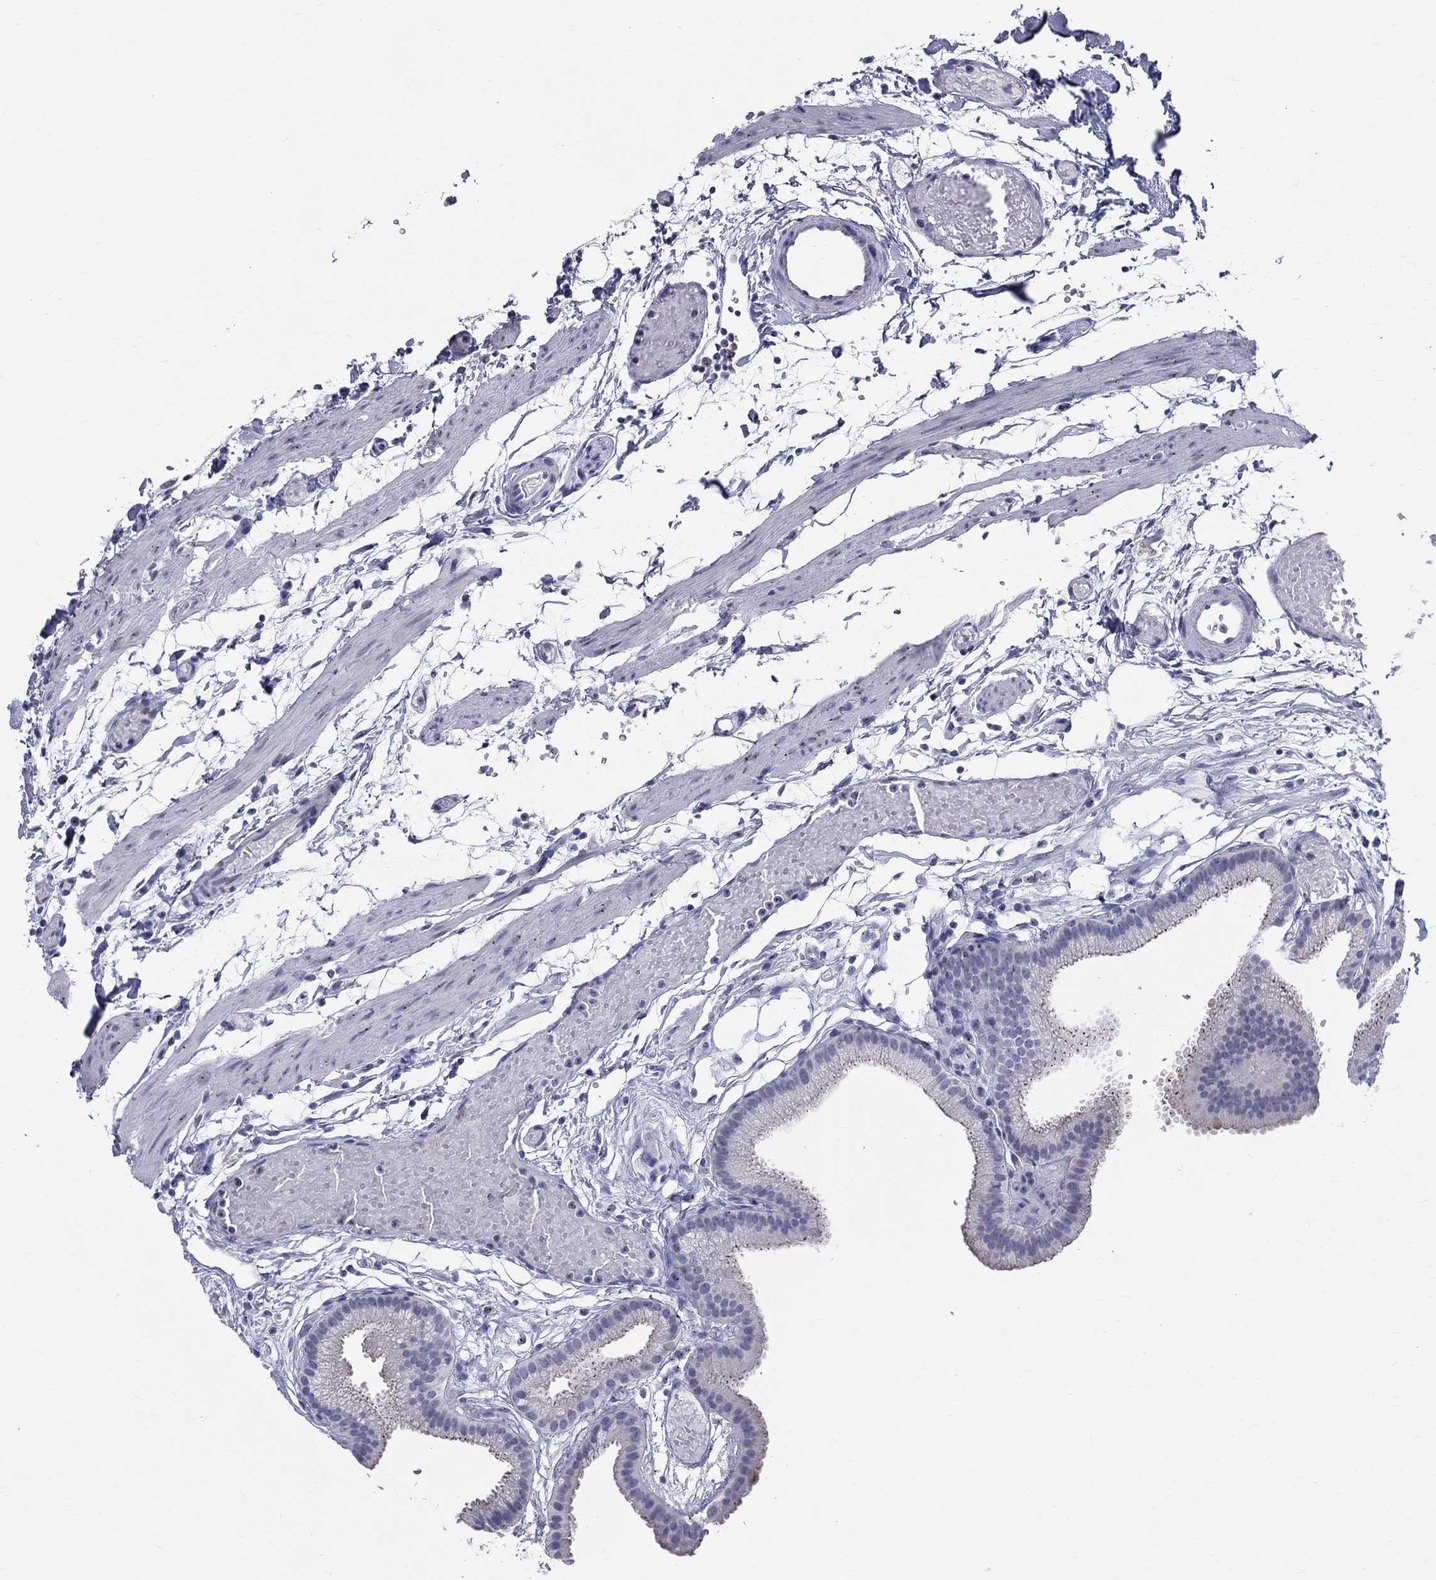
{"staining": {"intensity": "negative", "quantity": "none", "location": "none"}, "tissue": "gallbladder", "cell_type": "Glandular cells", "image_type": "normal", "snomed": [{"axis": "morphology", "description": "Normal tissue, NOS"}, {"axis": "topography", "description": "Gallbladder"}], "caption": "This is a micrograph of immunohistochemistry staining of benign gallbladder, which shows no staining in glandular cells.", "gene": "CEP43", "patient": {"sex": "female", "age": 45}}